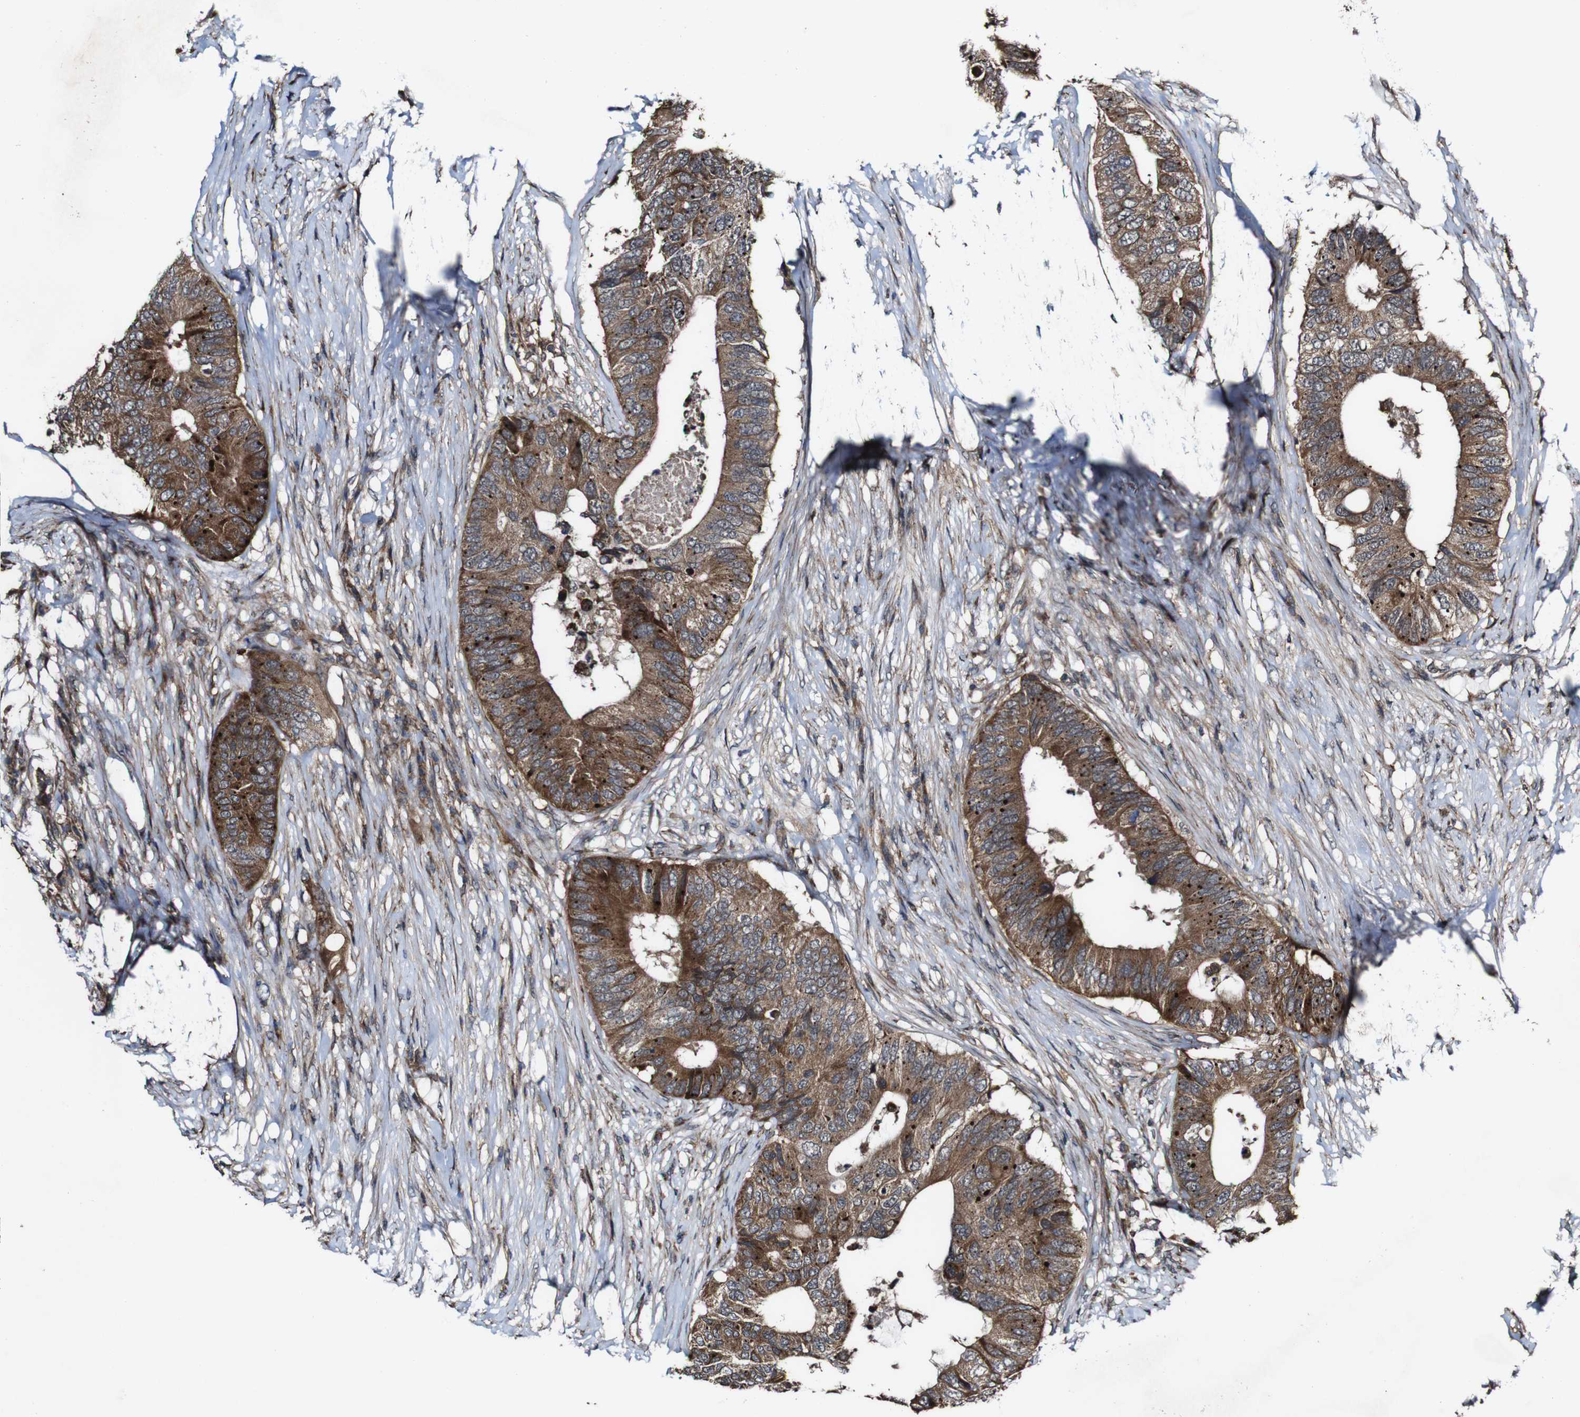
{"staining": {"intensity": "strong", "quantity": "25%-75%", "location": "cytoplasmic/membranous"}, "tissue": "colorectal cancer", "cell_type": "Tumor cells", "image_type": "cancer", "snomed": [{"axis": "morphology", "description": "Adenocarcinoma, NOS"}, {"axis": "topography", "description": "Colon"}], "caption": "Protein expression analysis of colorectal adenocarcinoma reveals strong cytoplasmic/membranous staining in about 25%-75% of tumor cells.", "gene": "BTN3A3", "patient": {"sex": "male", "age": 71}}